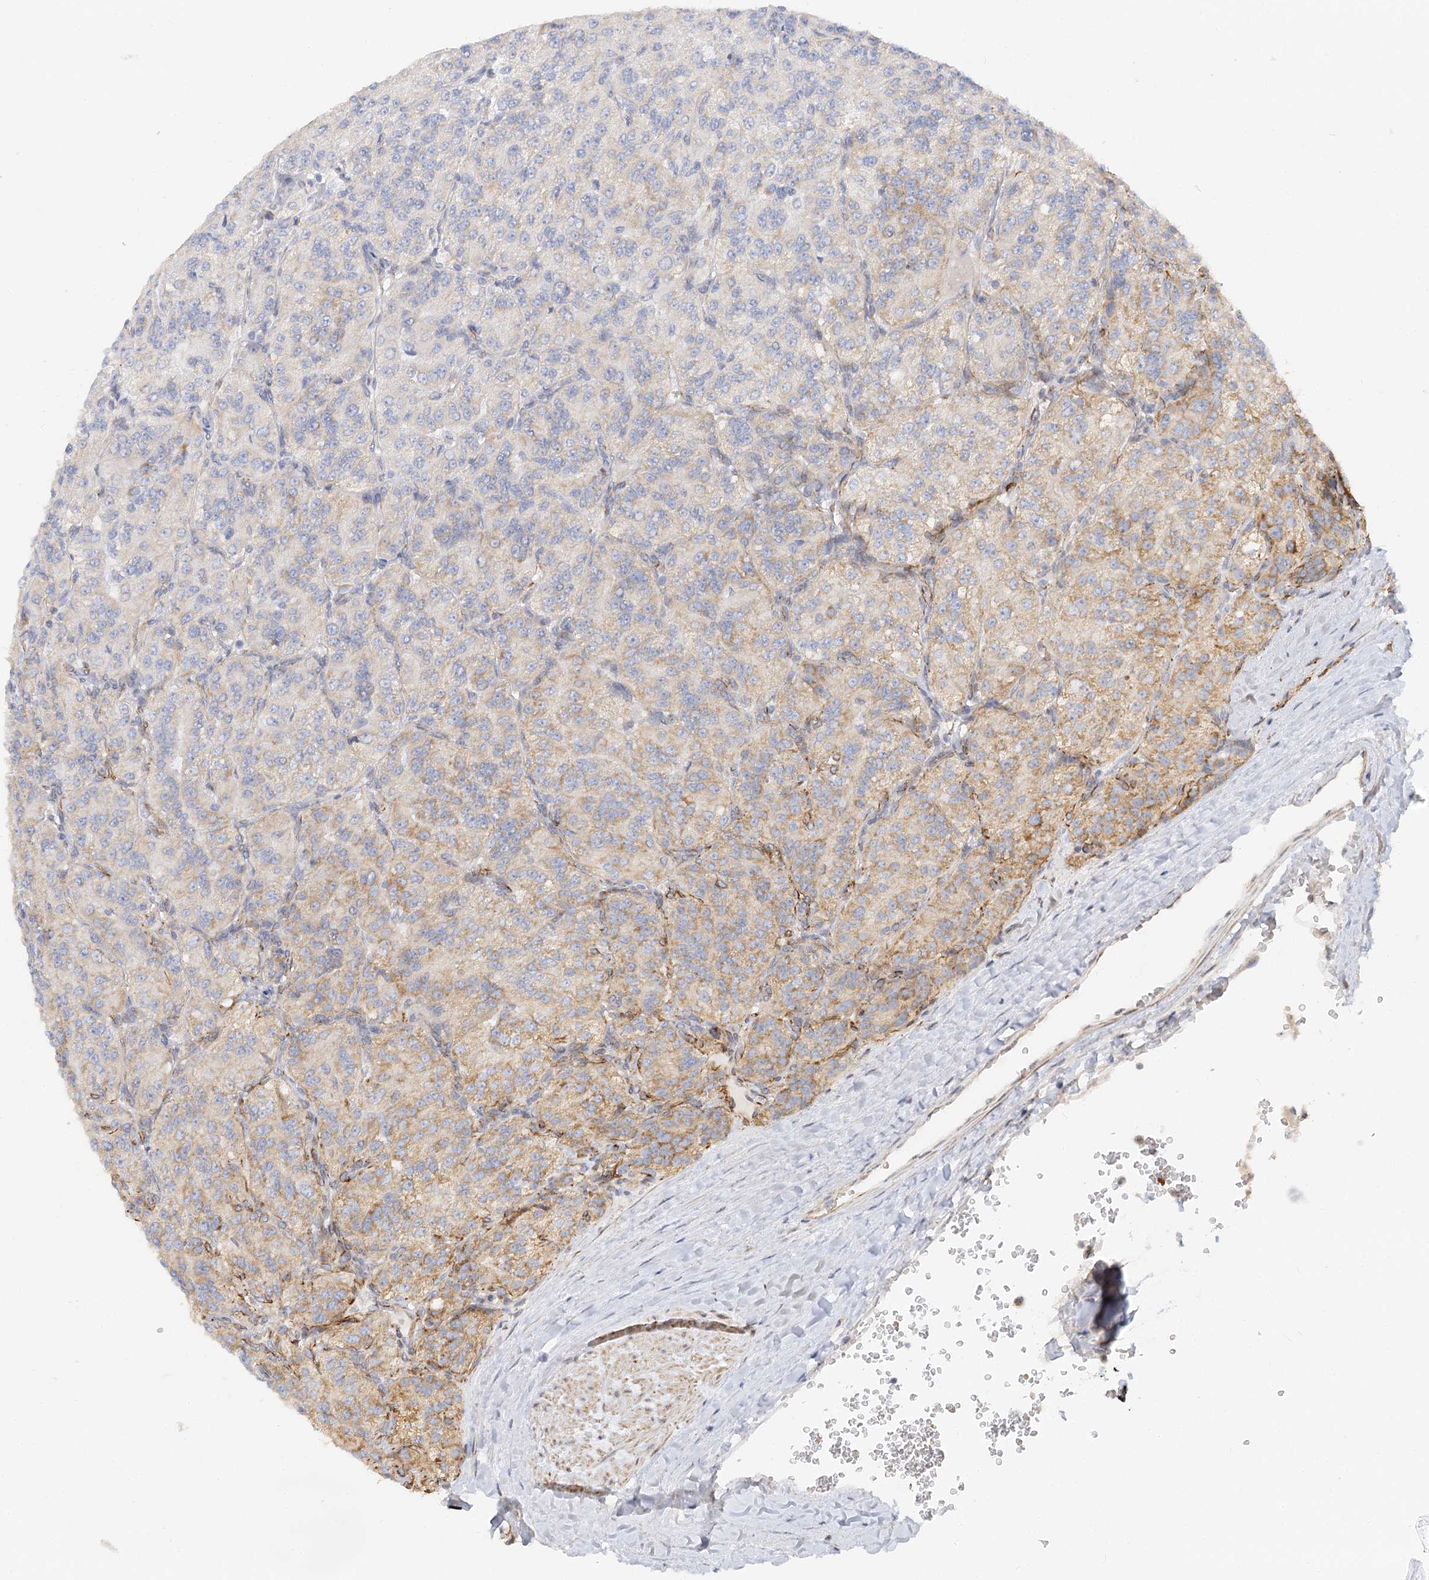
{"staining": {"intensity": "moderate", "quantity": "<25%", "location": "cytoplasmic/membranous"}, "tissue": "renal cancer", "cell_type": "Tumor cells", "image_type": "cancer", "snomed": [{"axis": "morphology", "description": "Adenocarcinoma, NOS"}, {"axis": "topography", "description": "Kidney"}], "caption": "Immunohistochemical staining of adenocarcinoma (renal) demonstrates moderate cytoplasmic/membranous protein positivity in approximately <25% of tumor cells.", "gene": "NELL2", "patient": {"sex": "female", "age": 63}}